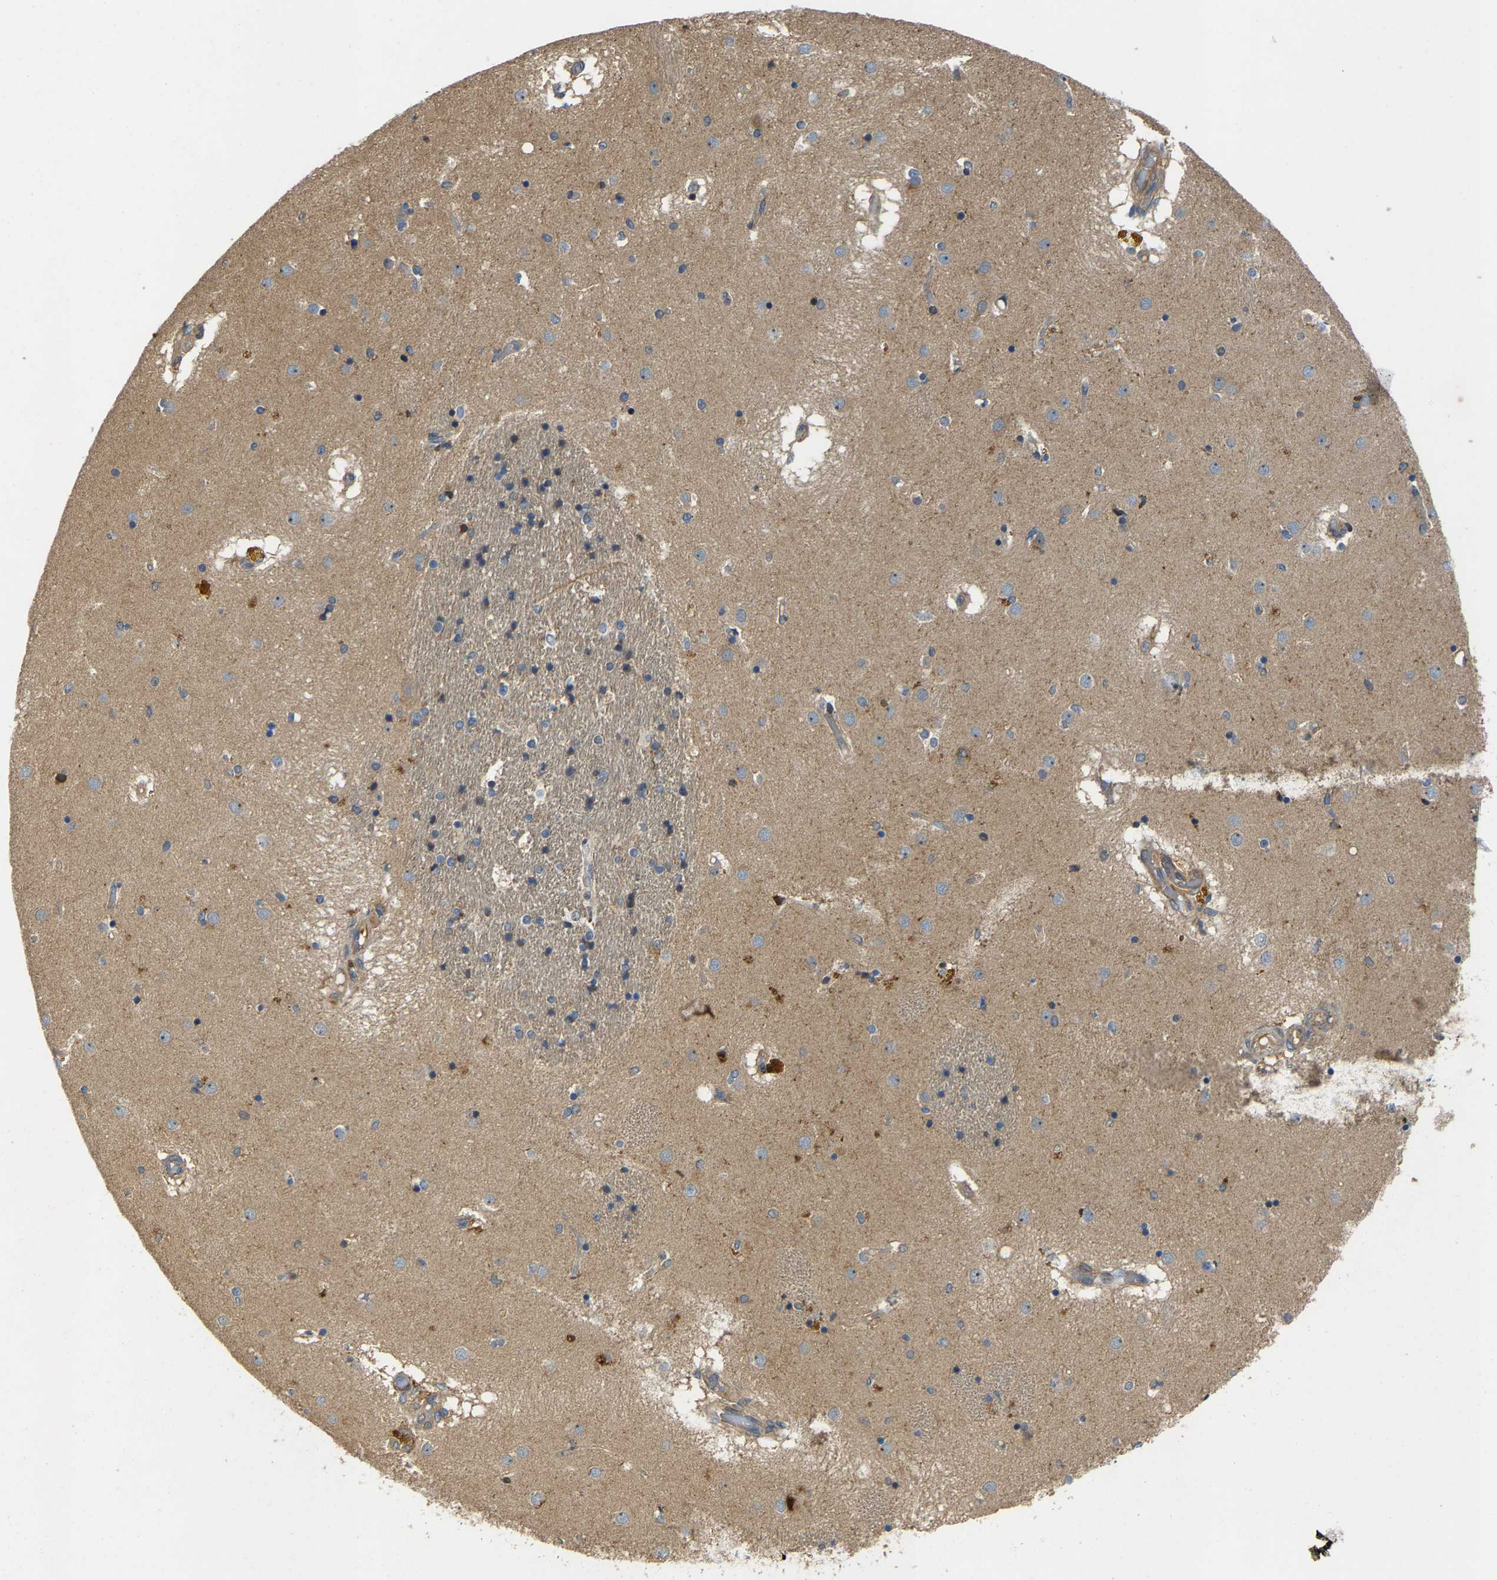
{"staining": {"intensity": "moderate", "quantity": "<25%", "location": "cytoplasmic/membranous"}, "tissue": "caudate", "cell_type": "Glial cells", "image_type": "normal", "snomed": [{"axis": "morphology", "description": "Normal tissue, NOS"}, {"axis": "topography", "description": "Lateral ventricle wall"}], "caption": "Moderate cytoplasmic/membranous protein staining is appreciated in about <25% of glial cells in caudate. (IHC, brightfield microscopy, high magnification).", "gene": "AGBL3", "patient": {"sex": "male", "age": 70}}